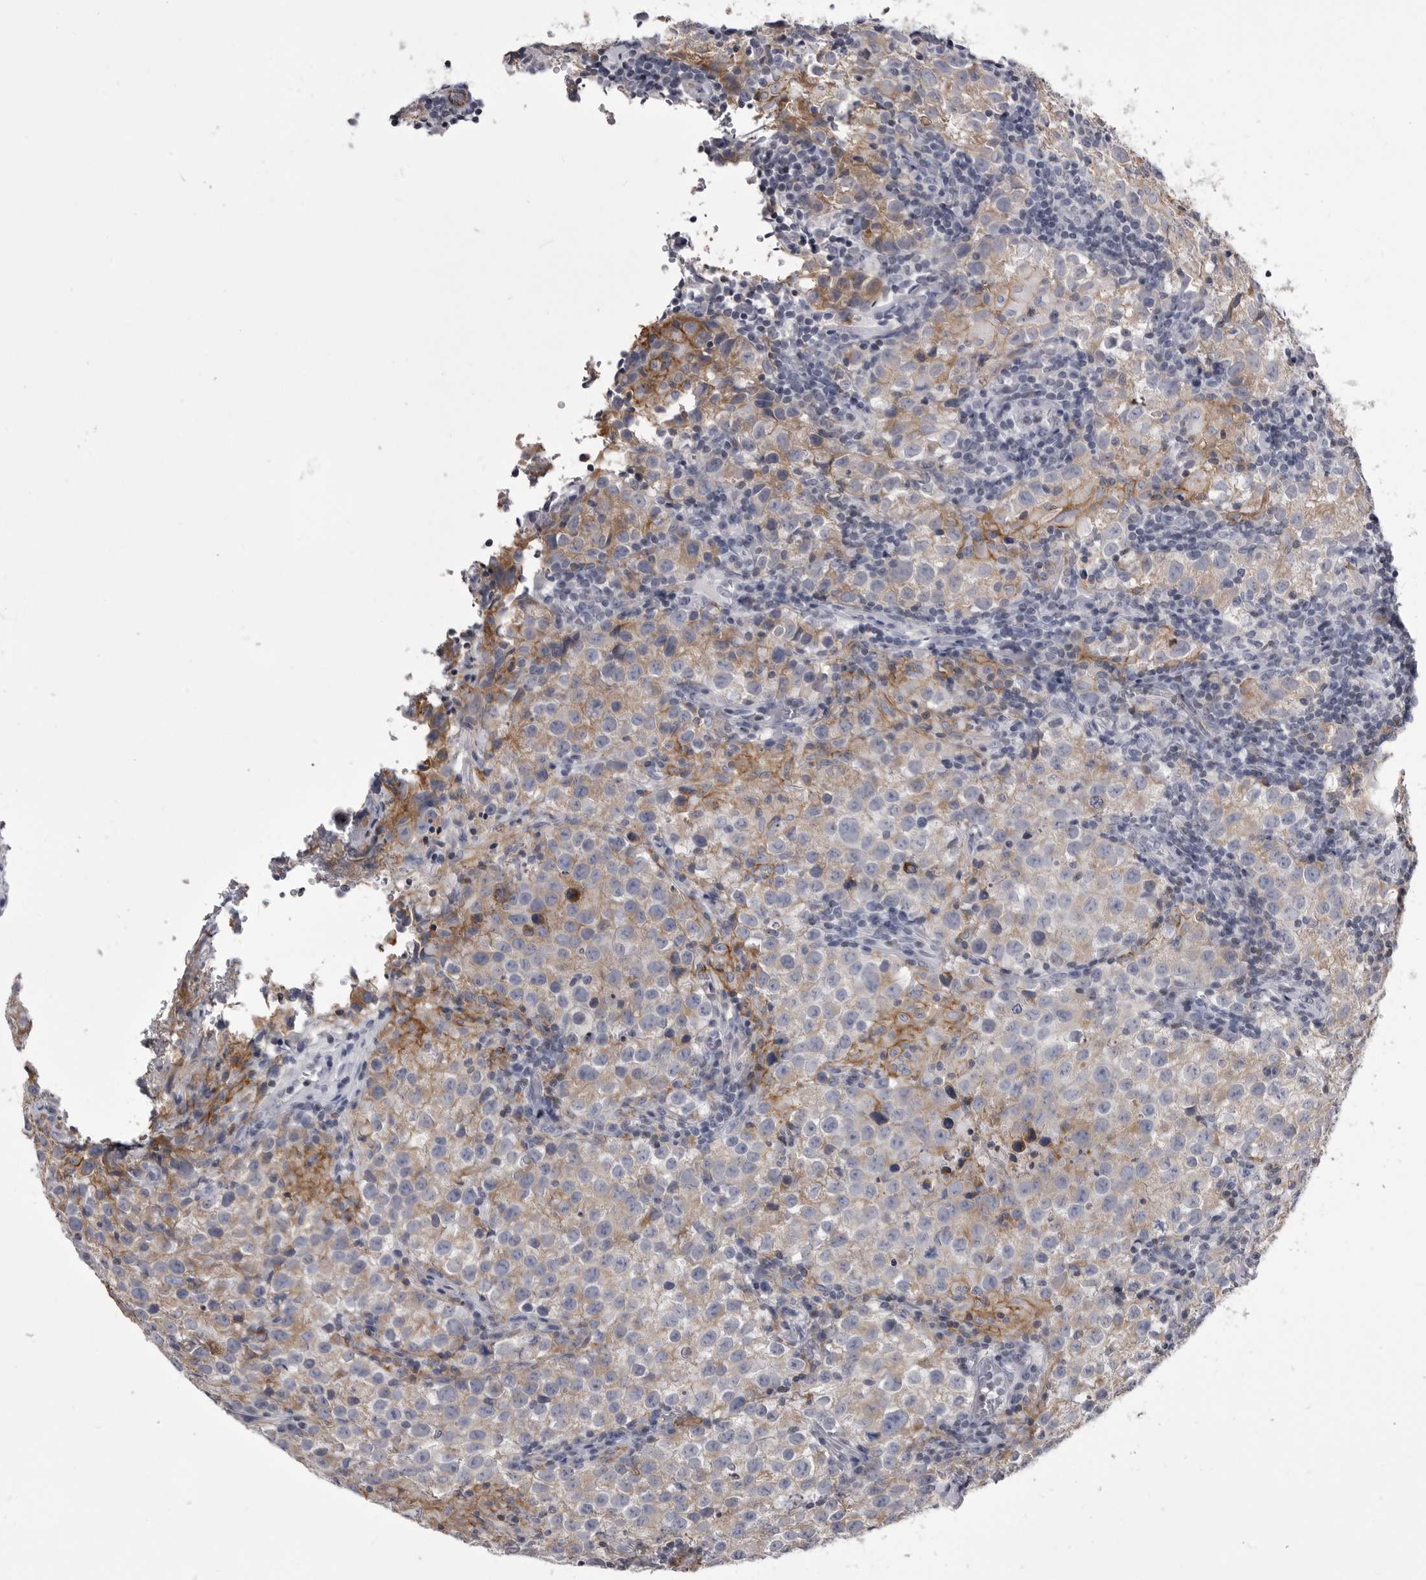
{"staining": {"intensity": "weak", "quantity": "<25%", "location": "cytoplasmic/membranous"}, "tissue": "testis cancer", "cell_type": "Tumor cells", "image_type": "cancer", "snomed": [{"axis": "morphology", "description": "Seminoma, NOS"}, {"axis": "morphology", "description": "Carcinoma, Embryonal, NOS"}, {"axis": "topography", "description": "Testis"}], "caption": "Seminoma (testis) was stained to show a protein in brown. There is no significant expression in tumor cells.", "gene": "OPLAH", "patient": {"sex": "male", "age": 43}}